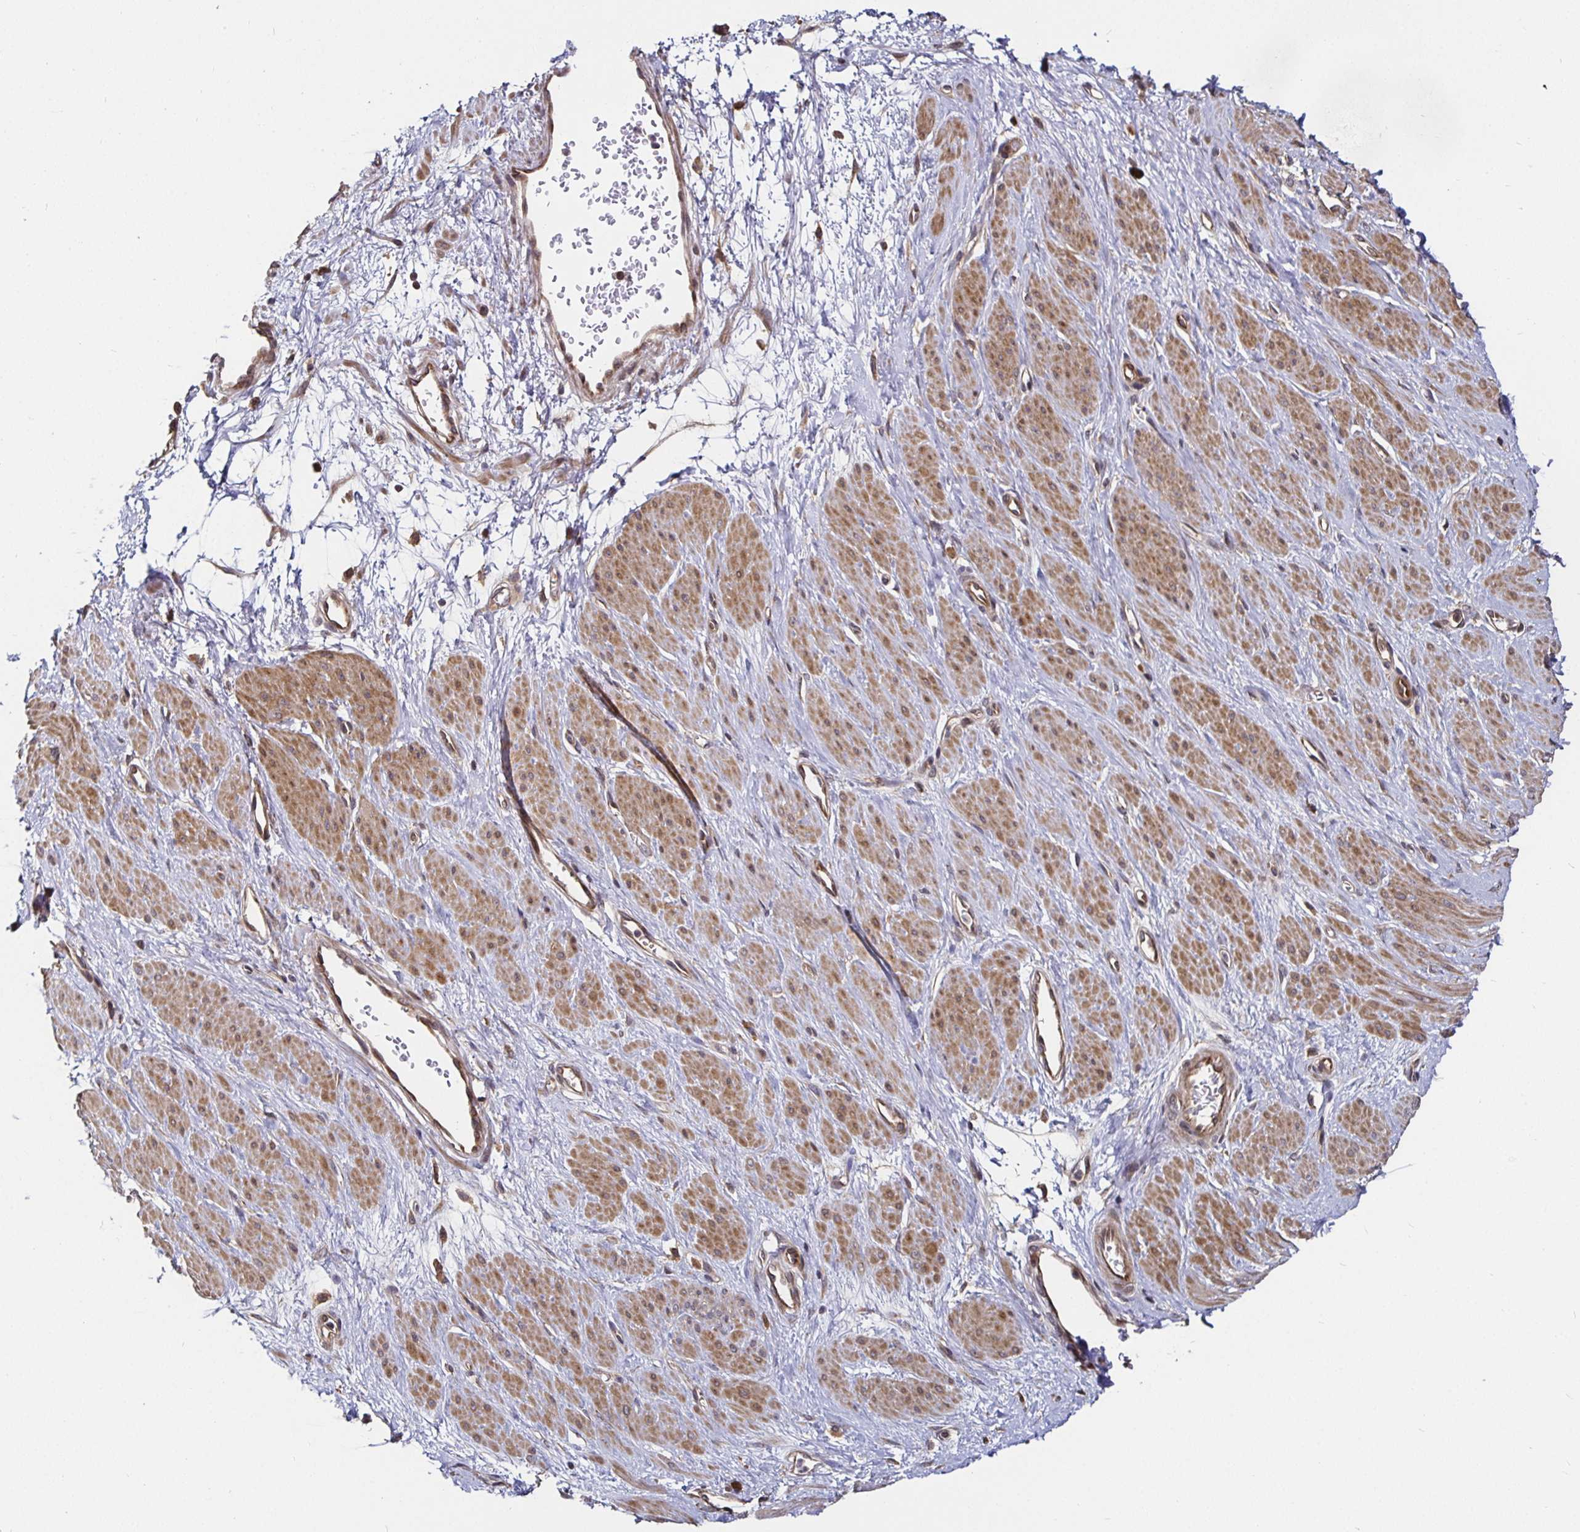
{"staining": {"intensity": "moderate", "quantity": "25%-75%", "location": "cytoplasmic/membranous"}, "tissue": "smooth muscle", "cell_type": "Smooth muscle cells", "image_type": "normal", "snomed": [{"axis": "morphology", "description": "Normal tissue, NOS"}, {"axis": "topography", "description": "Smooth muscle"}, {"axis": "topography", "description": "Uterus"}], "caption": "Immunohistochemical staining of unremarkable smooth muscle demonstrates medium levels of moderate cytoplasmic/membranous positivity in approximately 25%-75% of smooth muscle cells.", "gene": "MLST8", "patient": {"sex": "female", "age": 39}}